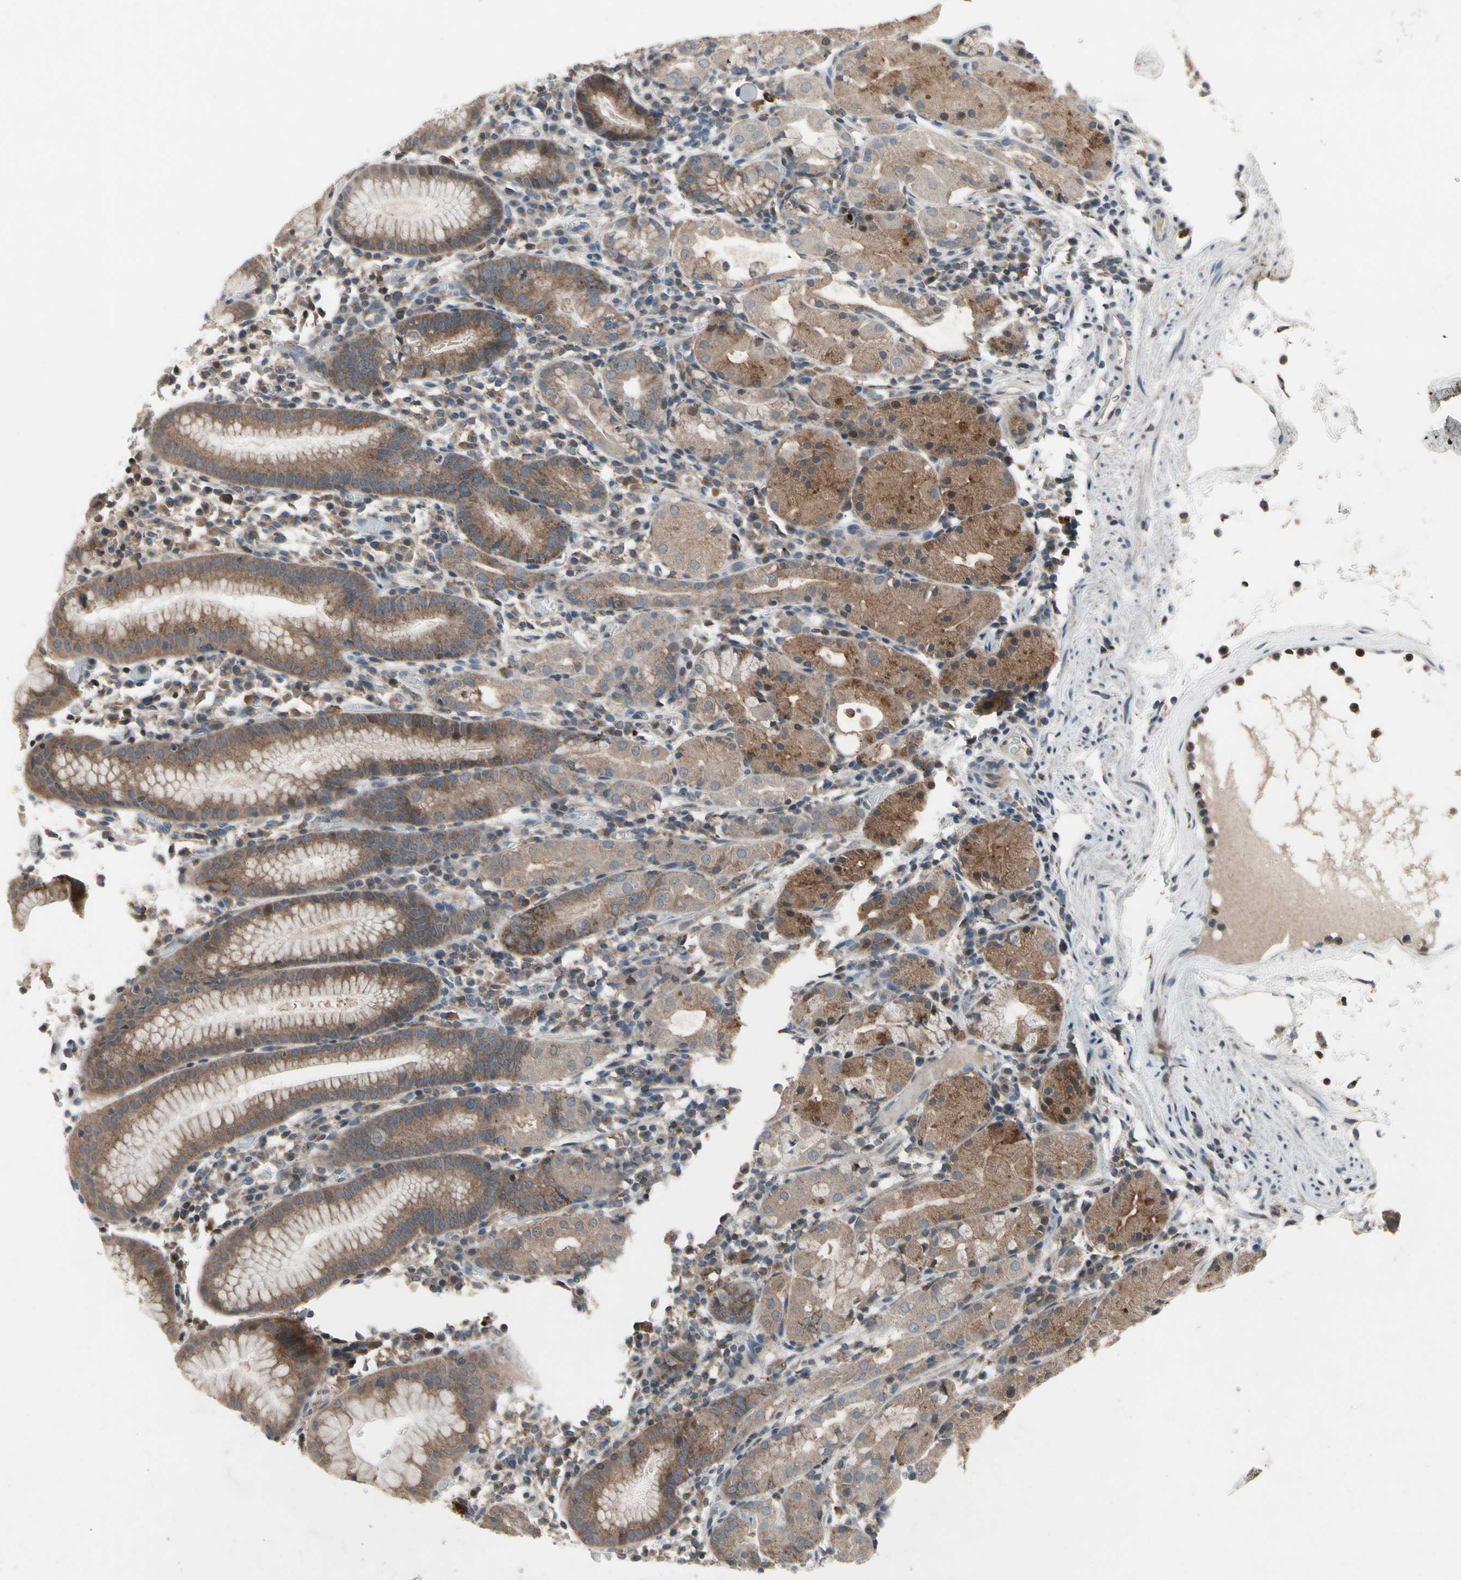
{"staining": {"intensity": "moderate", "quantity": ">75%", "location": "cytoplasmic/membranous"}, "tissue": "stomach", "cell_type": "Glandular cells", "image_type": "normal", "snomed": [{"axis": "morphology", "description": "Normal tissue, NOS"}, {"axis": "topography", "description": "Stomach"}, {"axis": "topography", "description": "Stomach, lower"}], "caption": "This image exhibits immunohistochemistry (IHC) staining of unremarkable stomach, with medium moderate cytoplasmic/membranous positivity in approximately >75% of glandular cells.", "gene": "NMI", "patient": {"sex": "female", "age": 75}}